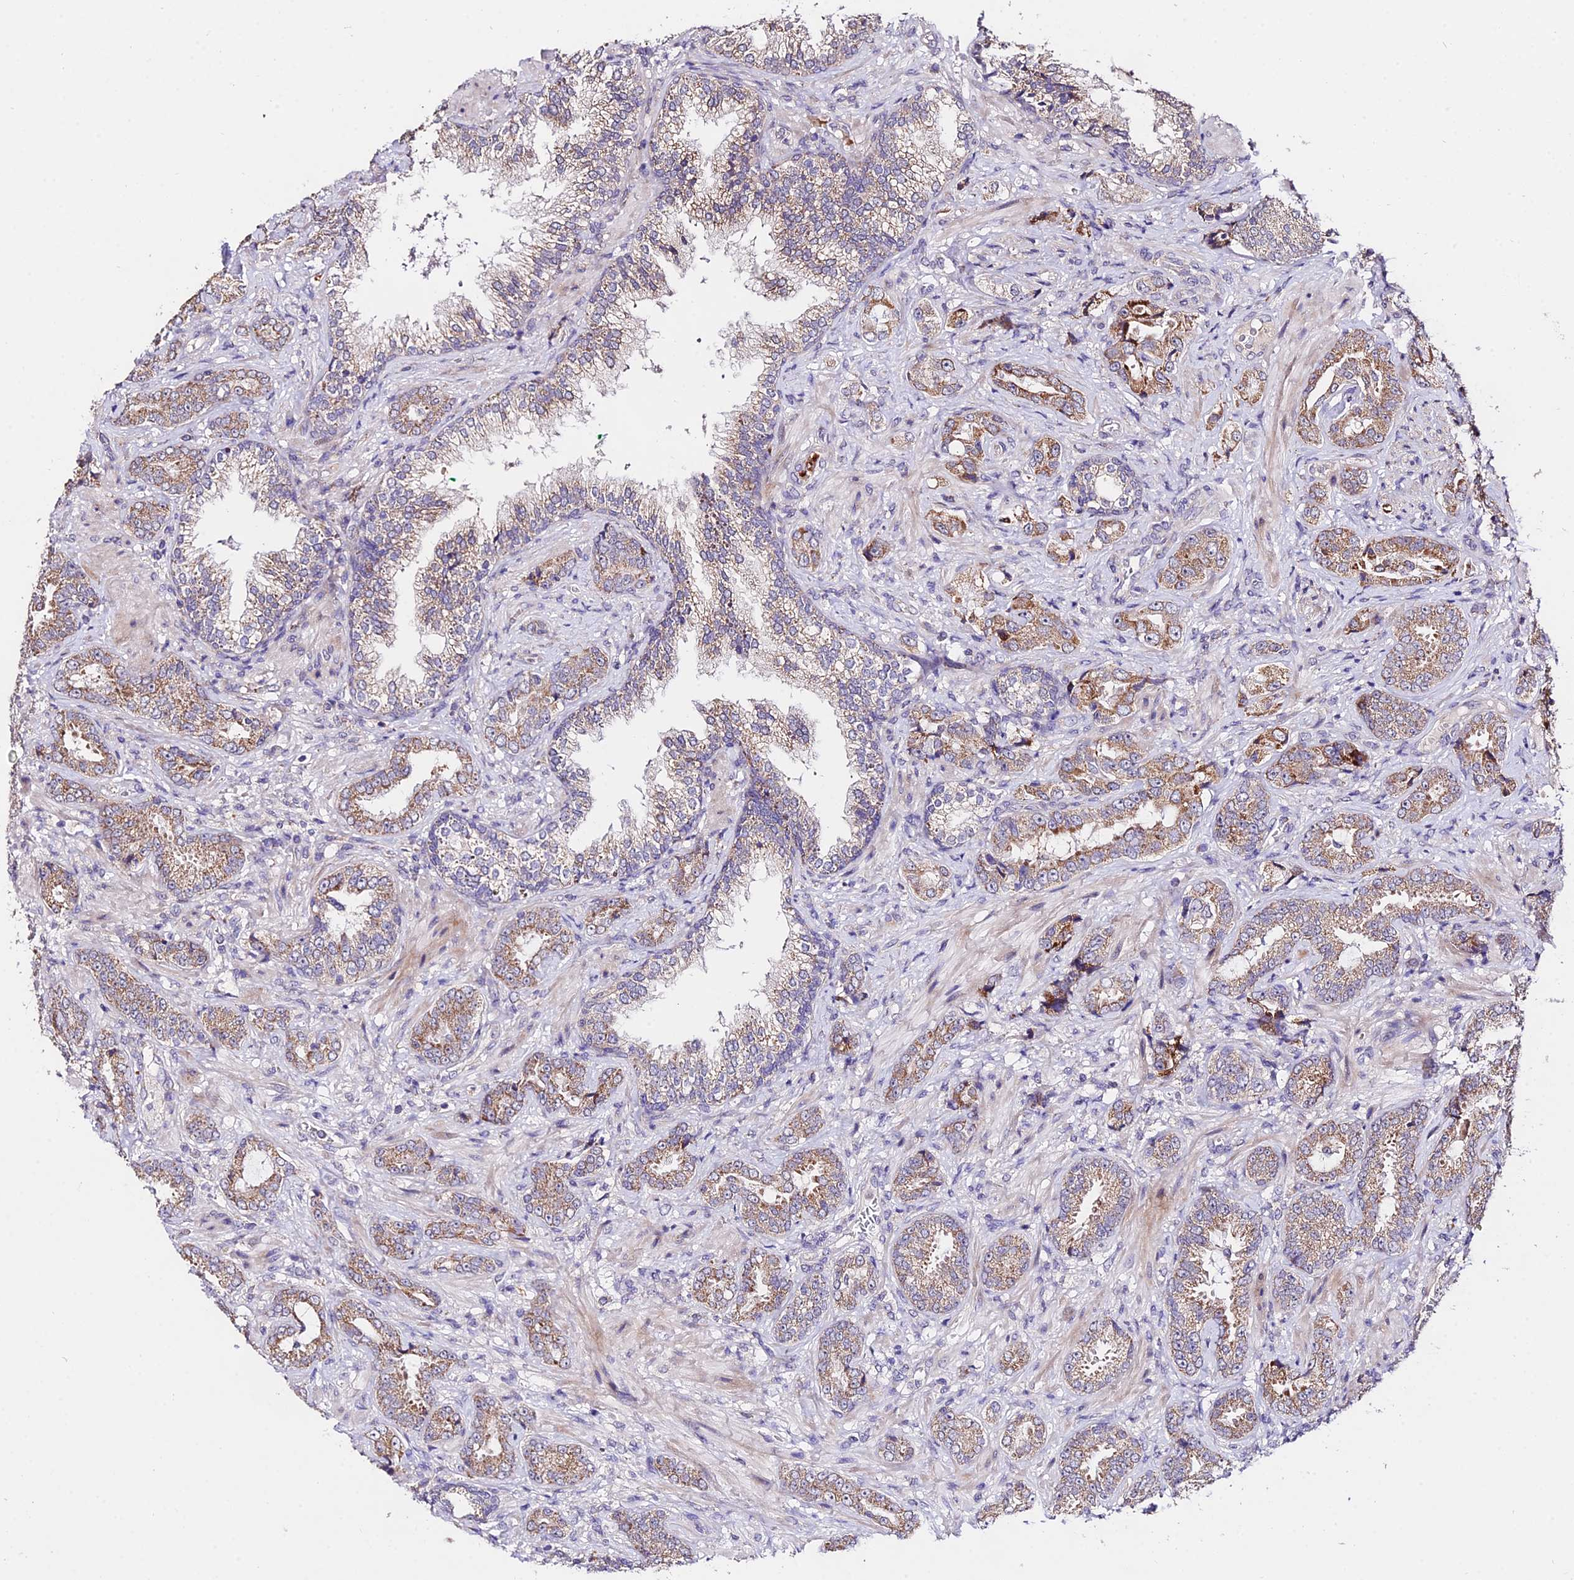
{"staining": {"intensity": "moderate", "quantity": "25%-75%", "location": "cytoplasmic/membranous"}, "tissue": "prostate cancer", "cell_type": "Tumor cells", "image_type": "cancer", "snomed": [{"axis": "morphology", "description": "Adenocarcinoma, High grade"}, {"axis": "topography", "description": "Prostate"}], "caption": "Immunohistochemical staining of human high-grade adenocarcinoma (prostate) exhibits medium levels of moderate cytoplasmic/membranous protein staining in about 25%-75% of tumor cells.", "gene": "WDR5B", "patient": {"sex": "male", "age": 71}}